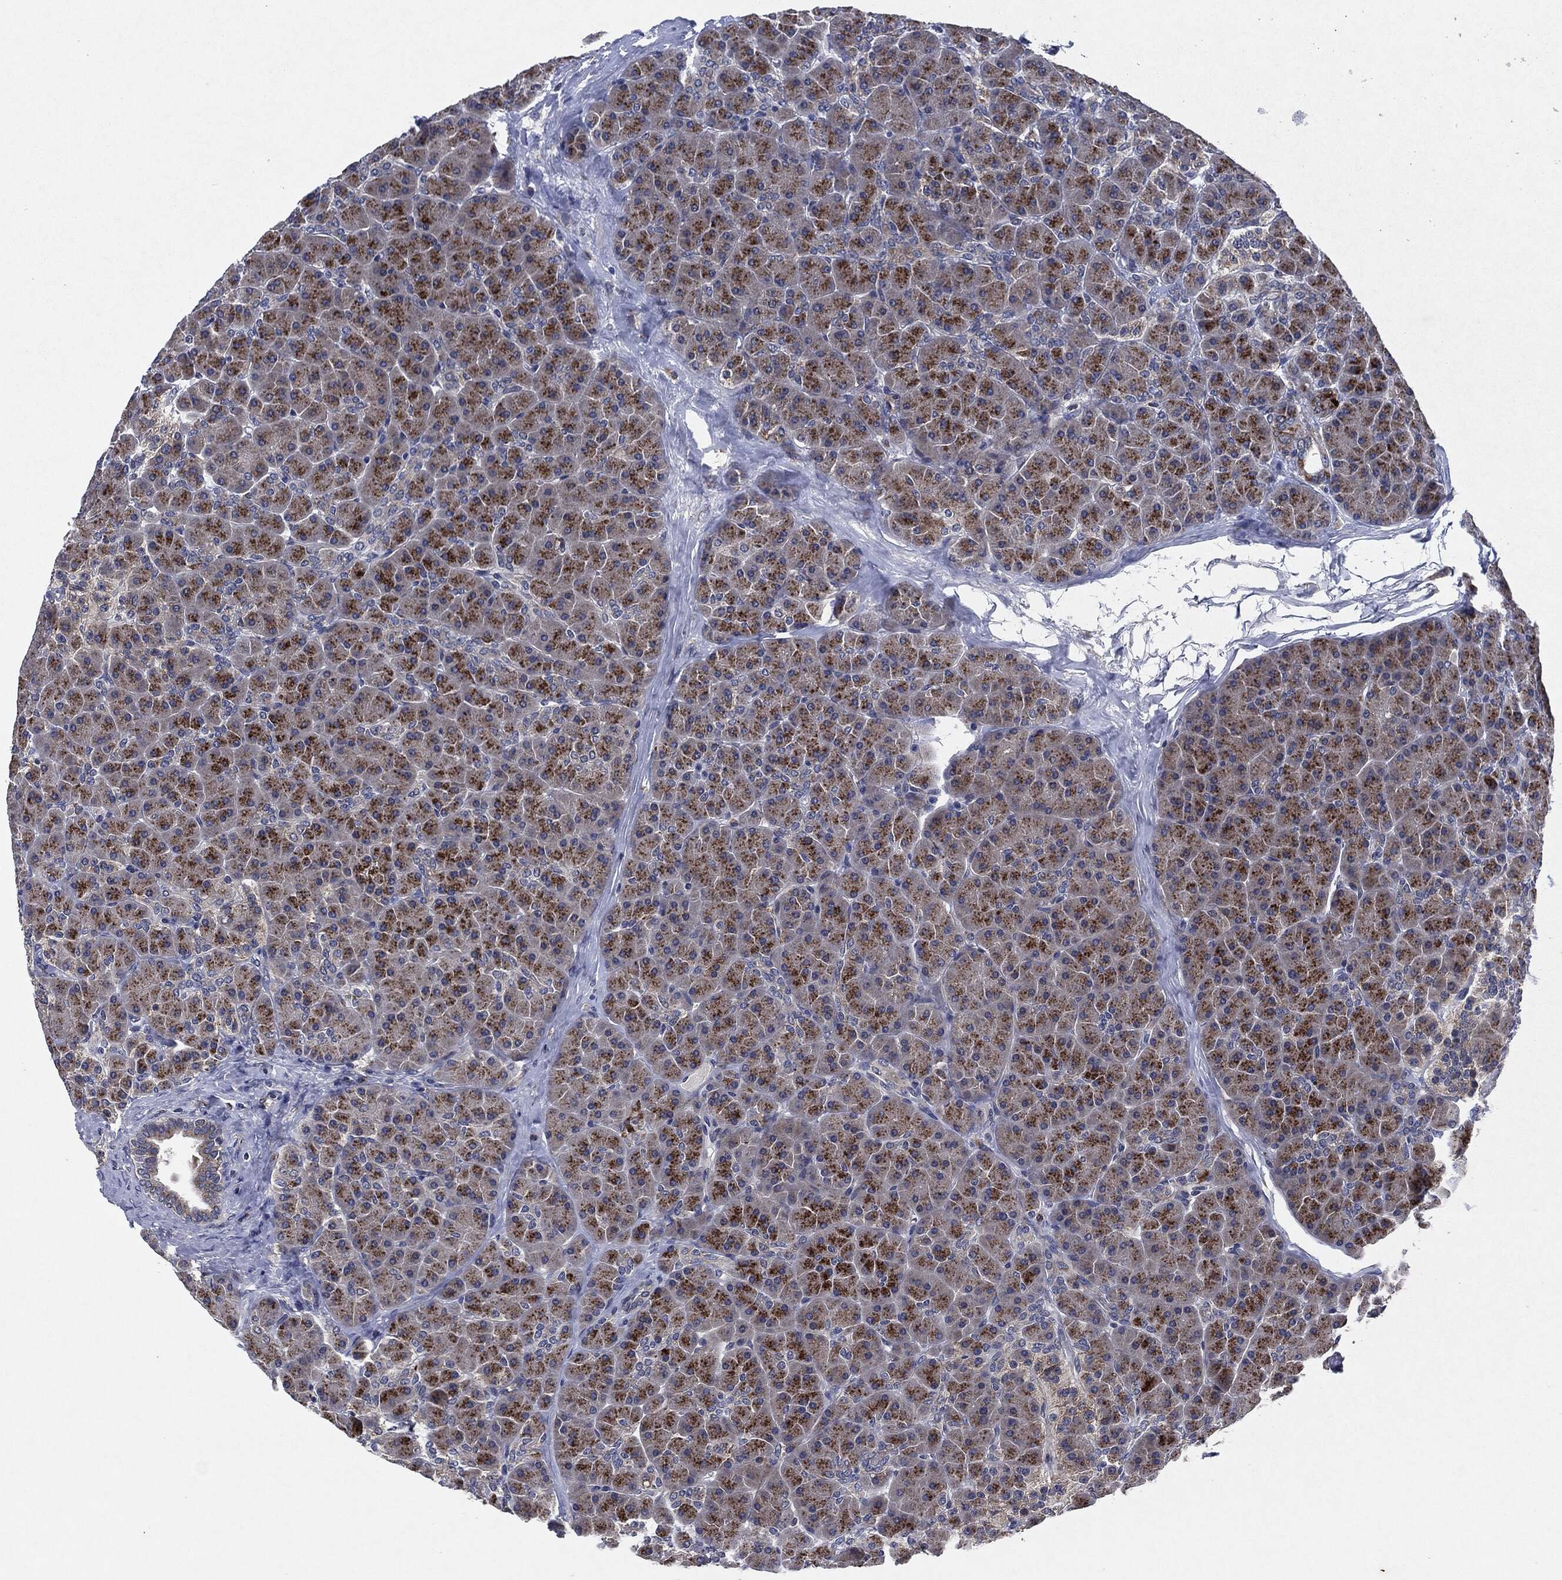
{"staining": {"intensity": "moderate", "quantity": "25%-75%", "location": "cytoplasmic/membranous"}, "tissue": "pancreas", "cell_type": "Exocrine glandular cells", "image_type": "normal", "snomed": [{"axis": "morphology", "description": "Normal tissue, NOS"}, {"axis": "topography", "description": "Pancreas"}], "caption": "Immunohistochemical staining of normal human pancreas exhibits moderate cytoplasmic/membranous protein positivity in about 25%-75% of exocrine glandular cells. (Brightfield microscopy of DAB IHC at high magnification).", "gene": "SLC31A2", "patient": {"sex": "female", "age": 44}}